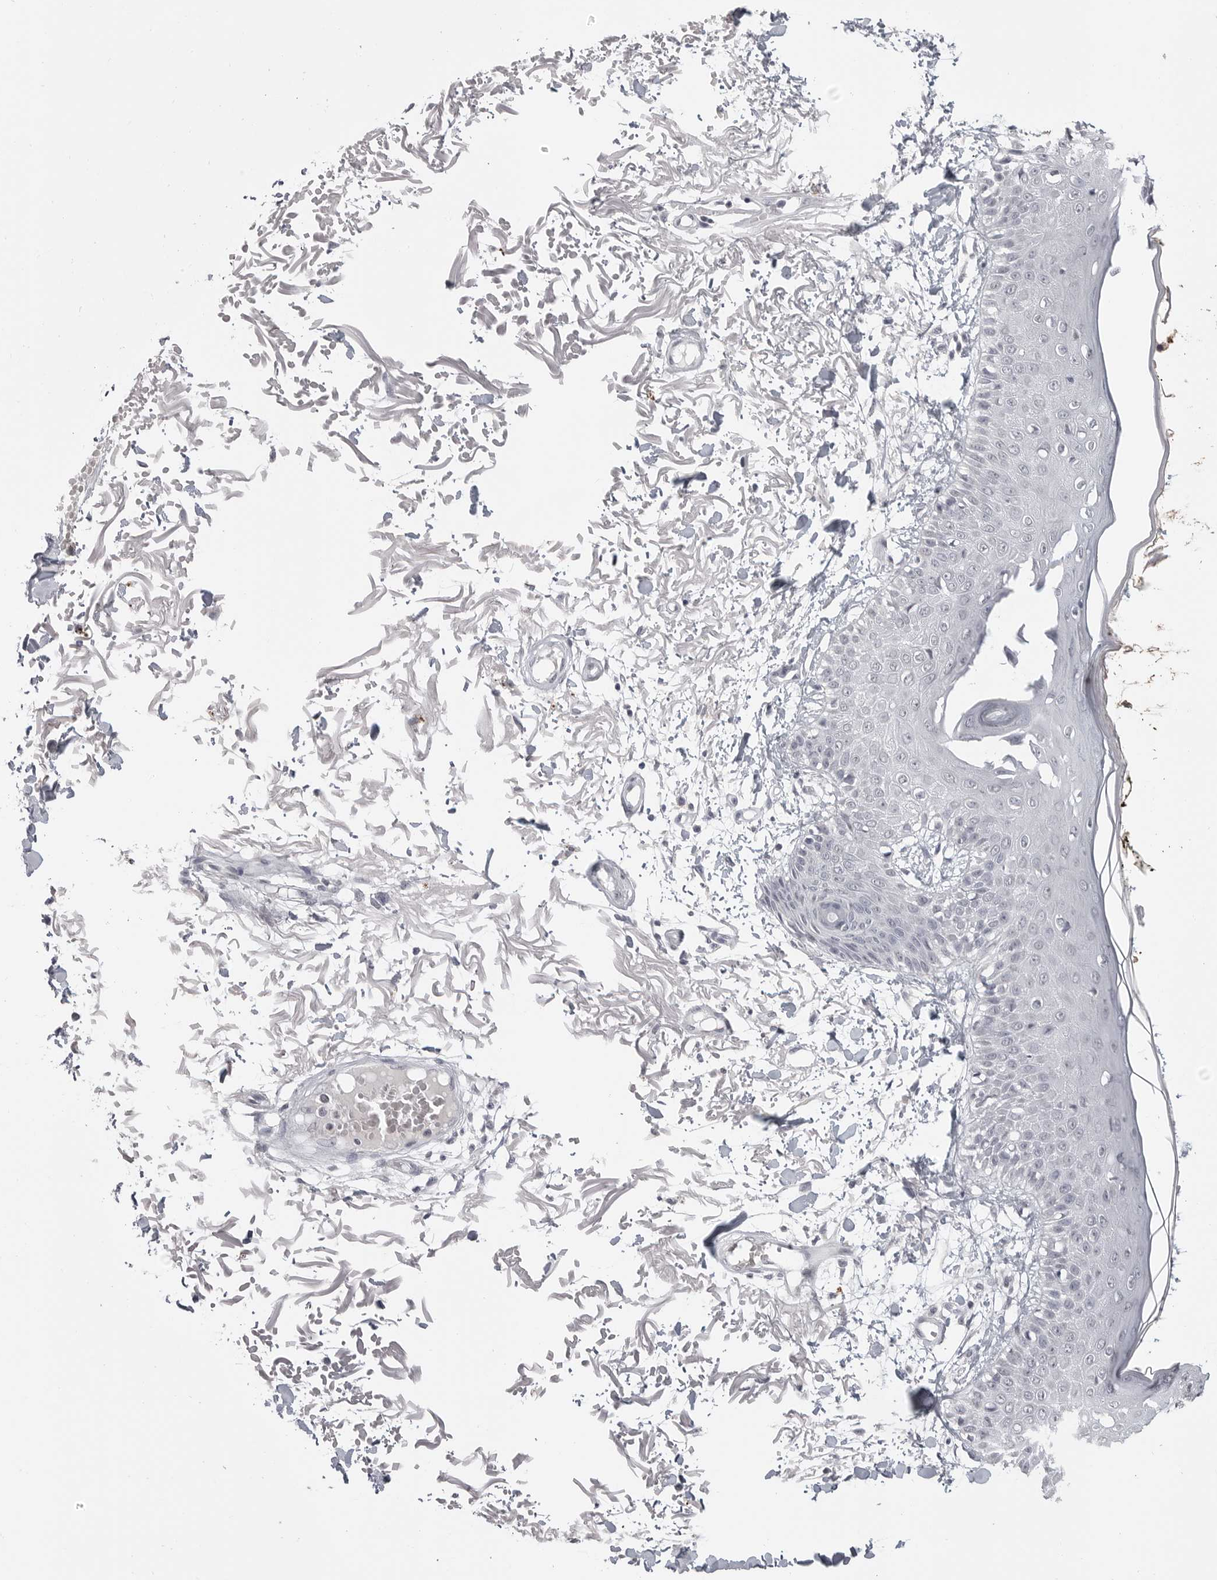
{"staining": {"intensity": "negative", "quantity": "none", "location": "none"}, "tissue": "skin", "cell_type": "Fibroblasts", "image_type": "normal", "snomed": [{"axis": "morphology", "description": "Normal tissue, NOS"}, {"axis": "morphology", "description": "Squamous cell carcinoma, NOS"}, {"axis": "topography", "description": "Skin"}, {"axis": "topography", "description": "Peripheral nerve tissue"}], "caption": "The photomicrograph displays no significant positivity in fibroblasts of skin.", "gene": "PRSS1", "patient": {"sex": "male", "age": 83}}